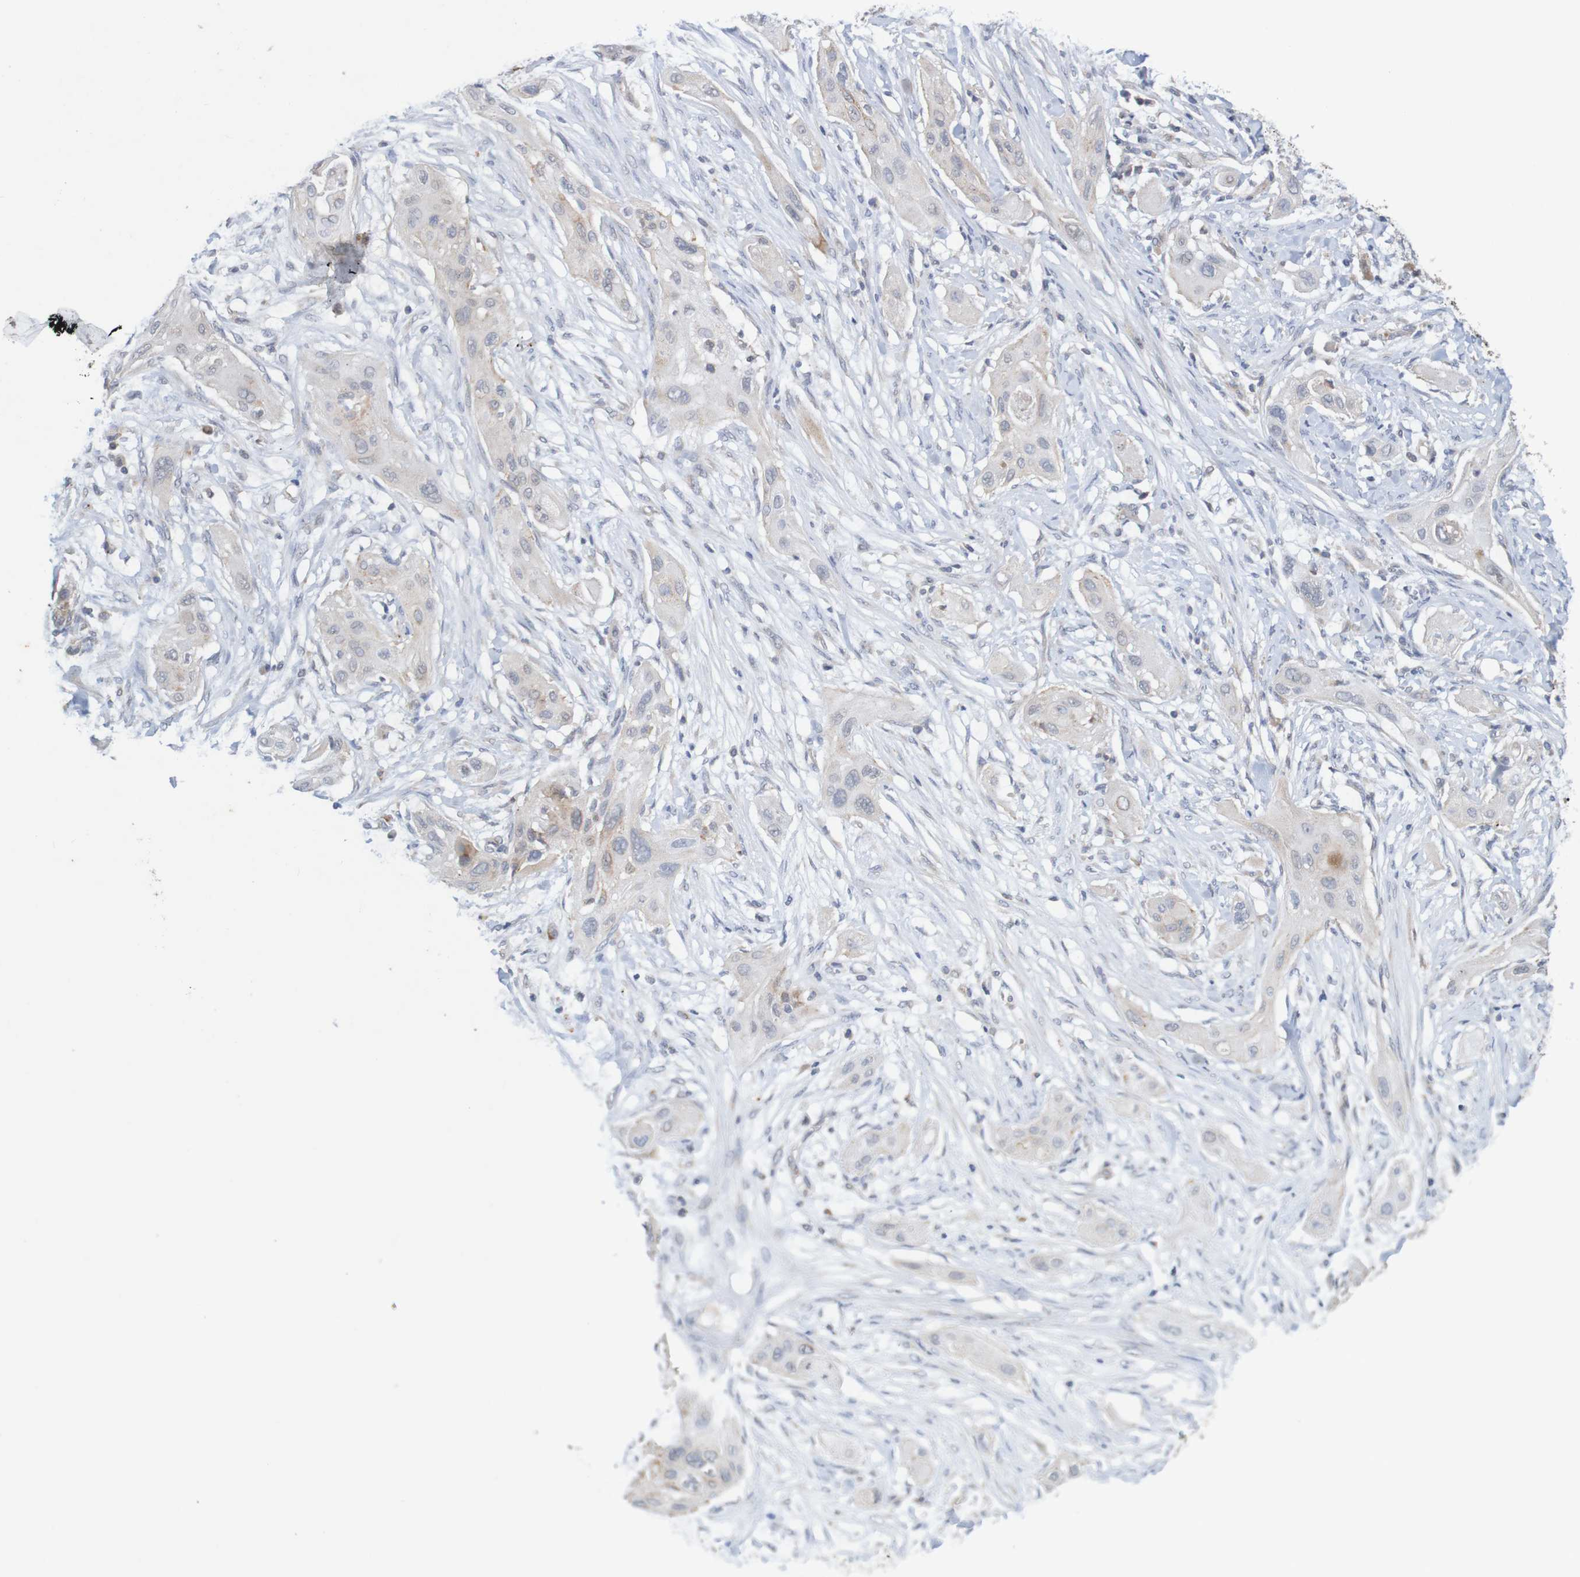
{"staining": {"intensity": "negative", "quantity": "none", "location": "none"}, "tissue": "lung cancer", "cell_type": "Tumor cells", "image_type": "cancer", "snomed": [{"axis": "morphology", "description": "Squamous cell carcinoma, NOS"}, {"axis": "topography", "description": "Lung"}], "caption": "The IHC micrograph has no significant staining in tumor cells of lung cancer (squamous cell carcinoma) tissue.", "gene": "NAV2", "patient": {"sex": "female", "age": 47}}